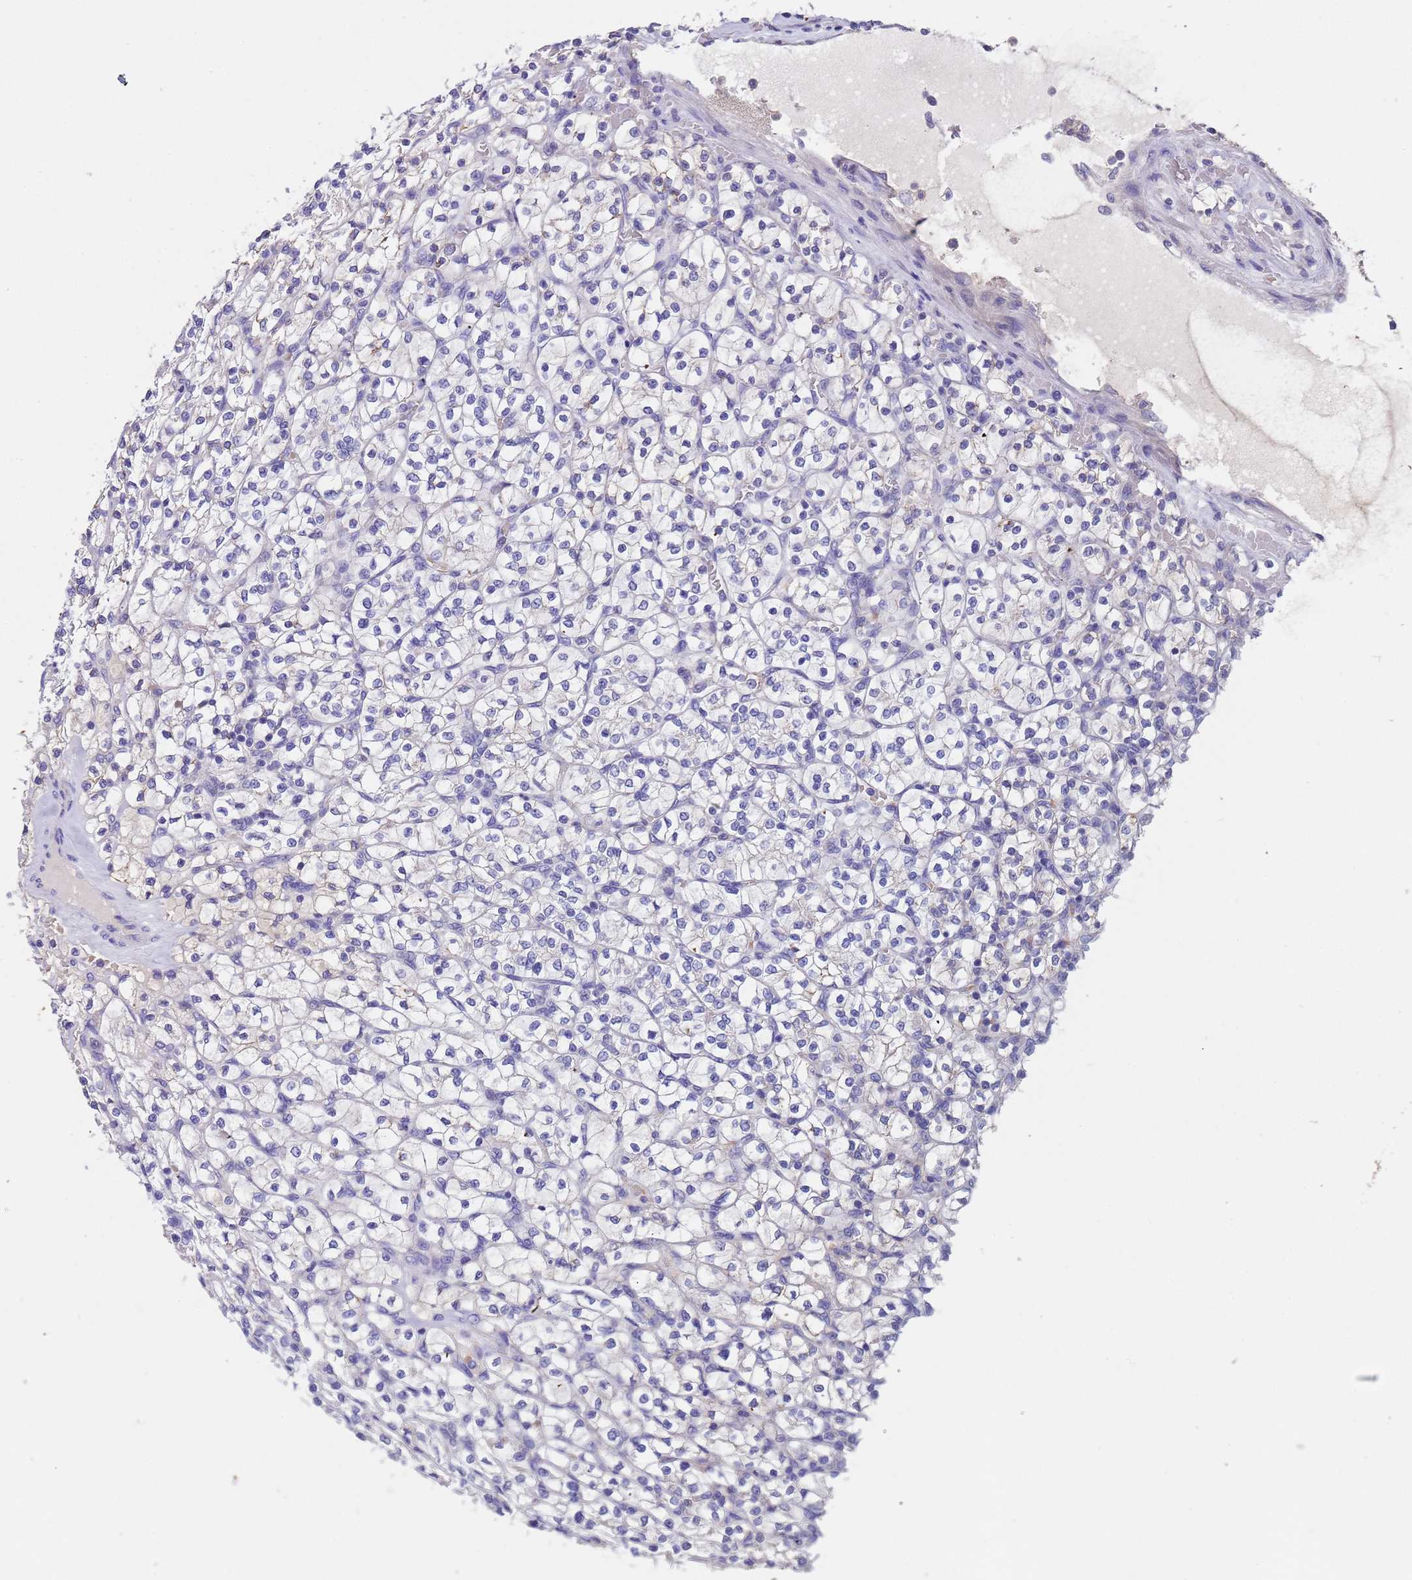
{"staining": {"intensity": "negative", "quantity": "none", "location": "none"}, "tissue": "renal cancer", "cell_type": "Tumor cells", "image_type": "cancer", "snomed": [{"axis": "morphology", "description": "Adenocarcinoma, NOS"}, {"axis": "topography", "description": "Kidney"}], "caption": "Immunohistochemical staining of human renal cancer reveals no significant positivity in tumor cells.", "gene": "SLC24A3", "patient": {"sex": "female", "age": 64}}